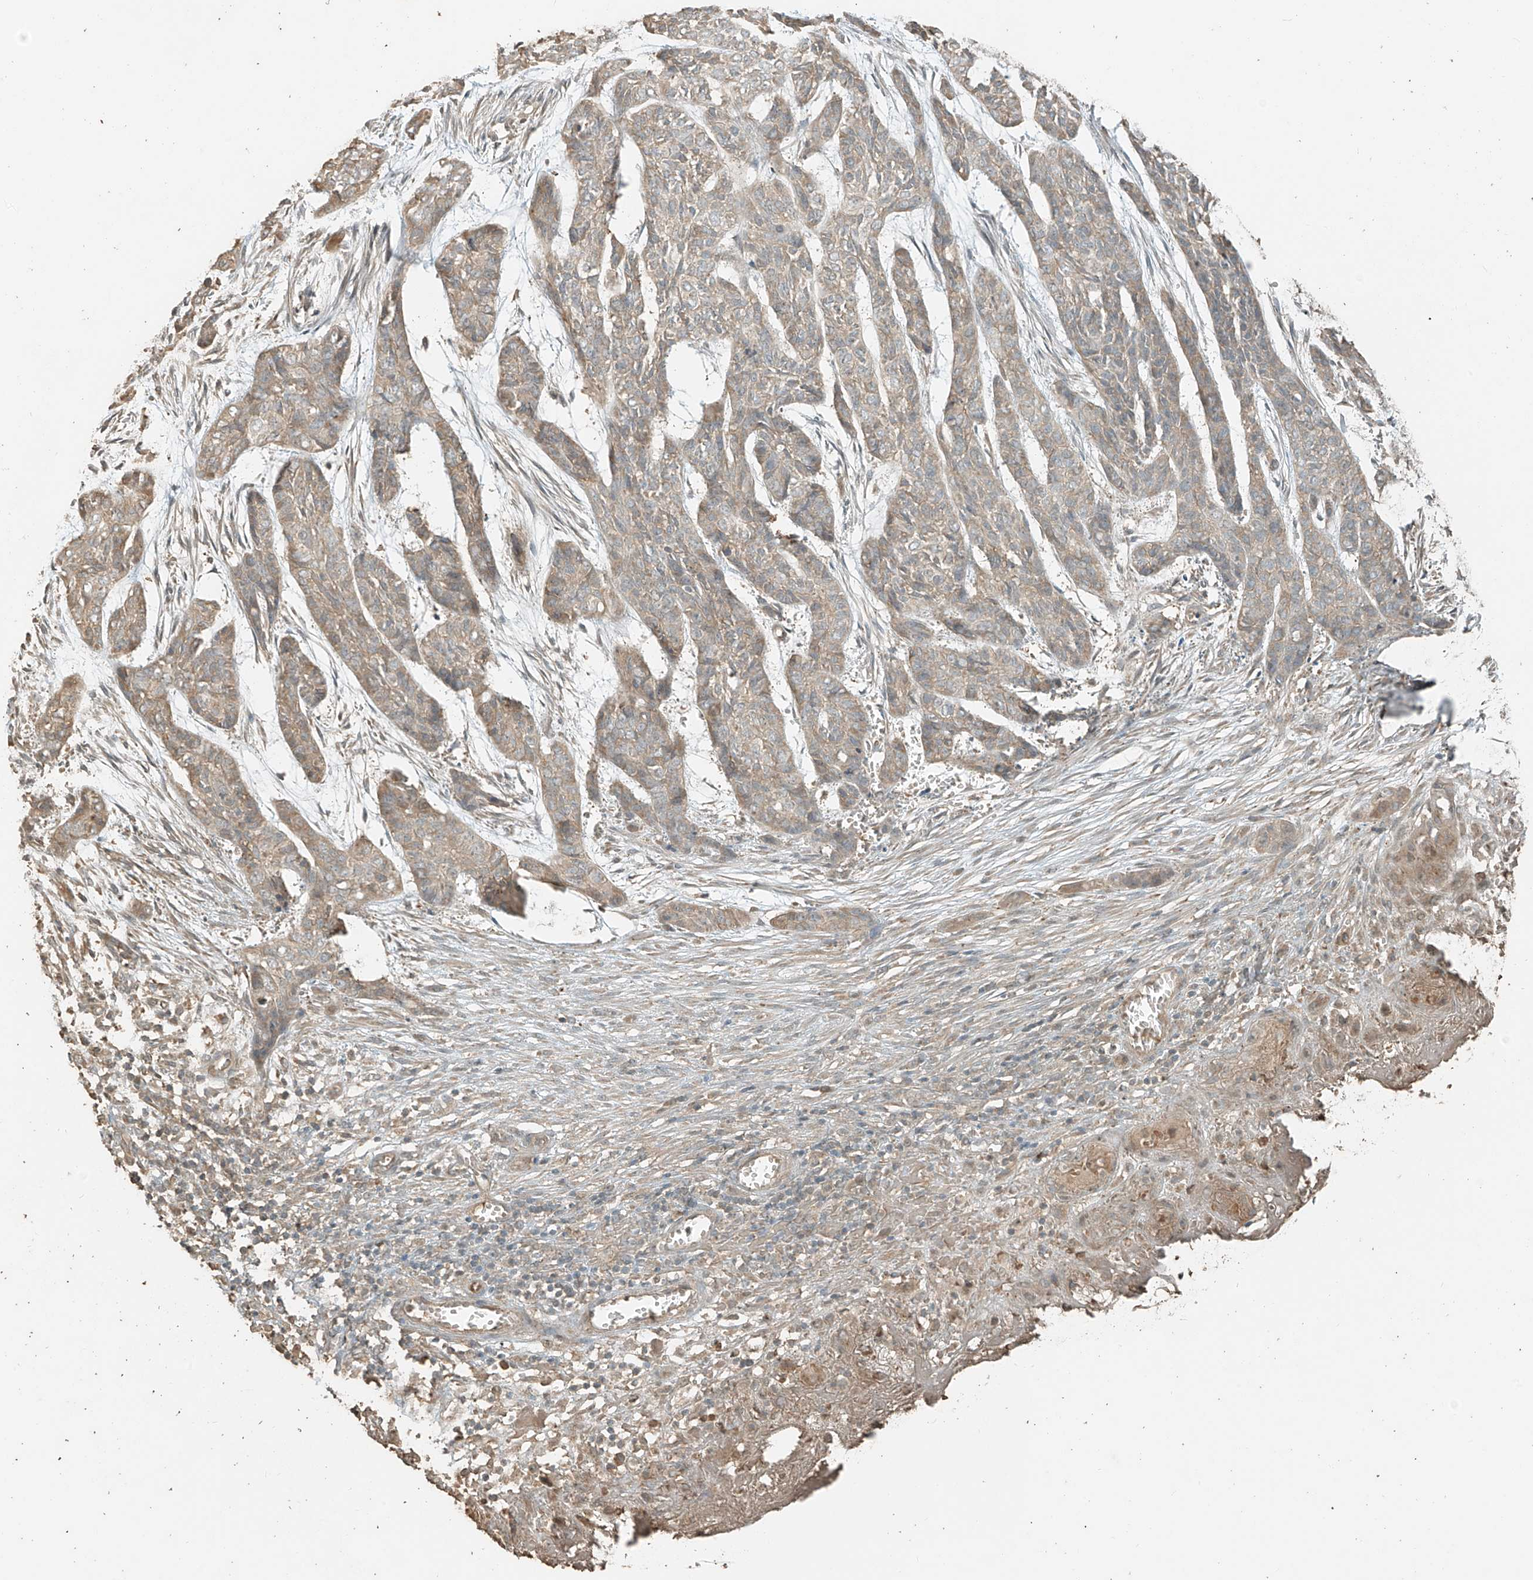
{"staining": {"intensity": "weak", "quantity": ">75%", "location": "cytoplasmic/membranous"}, "tissue": "skin cancer", "cell_type": "Tumor cells", "image_type": "cancer", "snomed": [{"axis": "morphology", "description": "Basal cell carcinoma"}, {"axis": "topography", "description": "Skin"}], "caption": "IHC micrograph of skin cancer stained for a protein (brown), which reveals low levels of weak cytoplasmic/membranous expression in approximately >75% of tumor cells.", "gene": "RFTN2", "patient": {"sex": "female", "age": 64}}